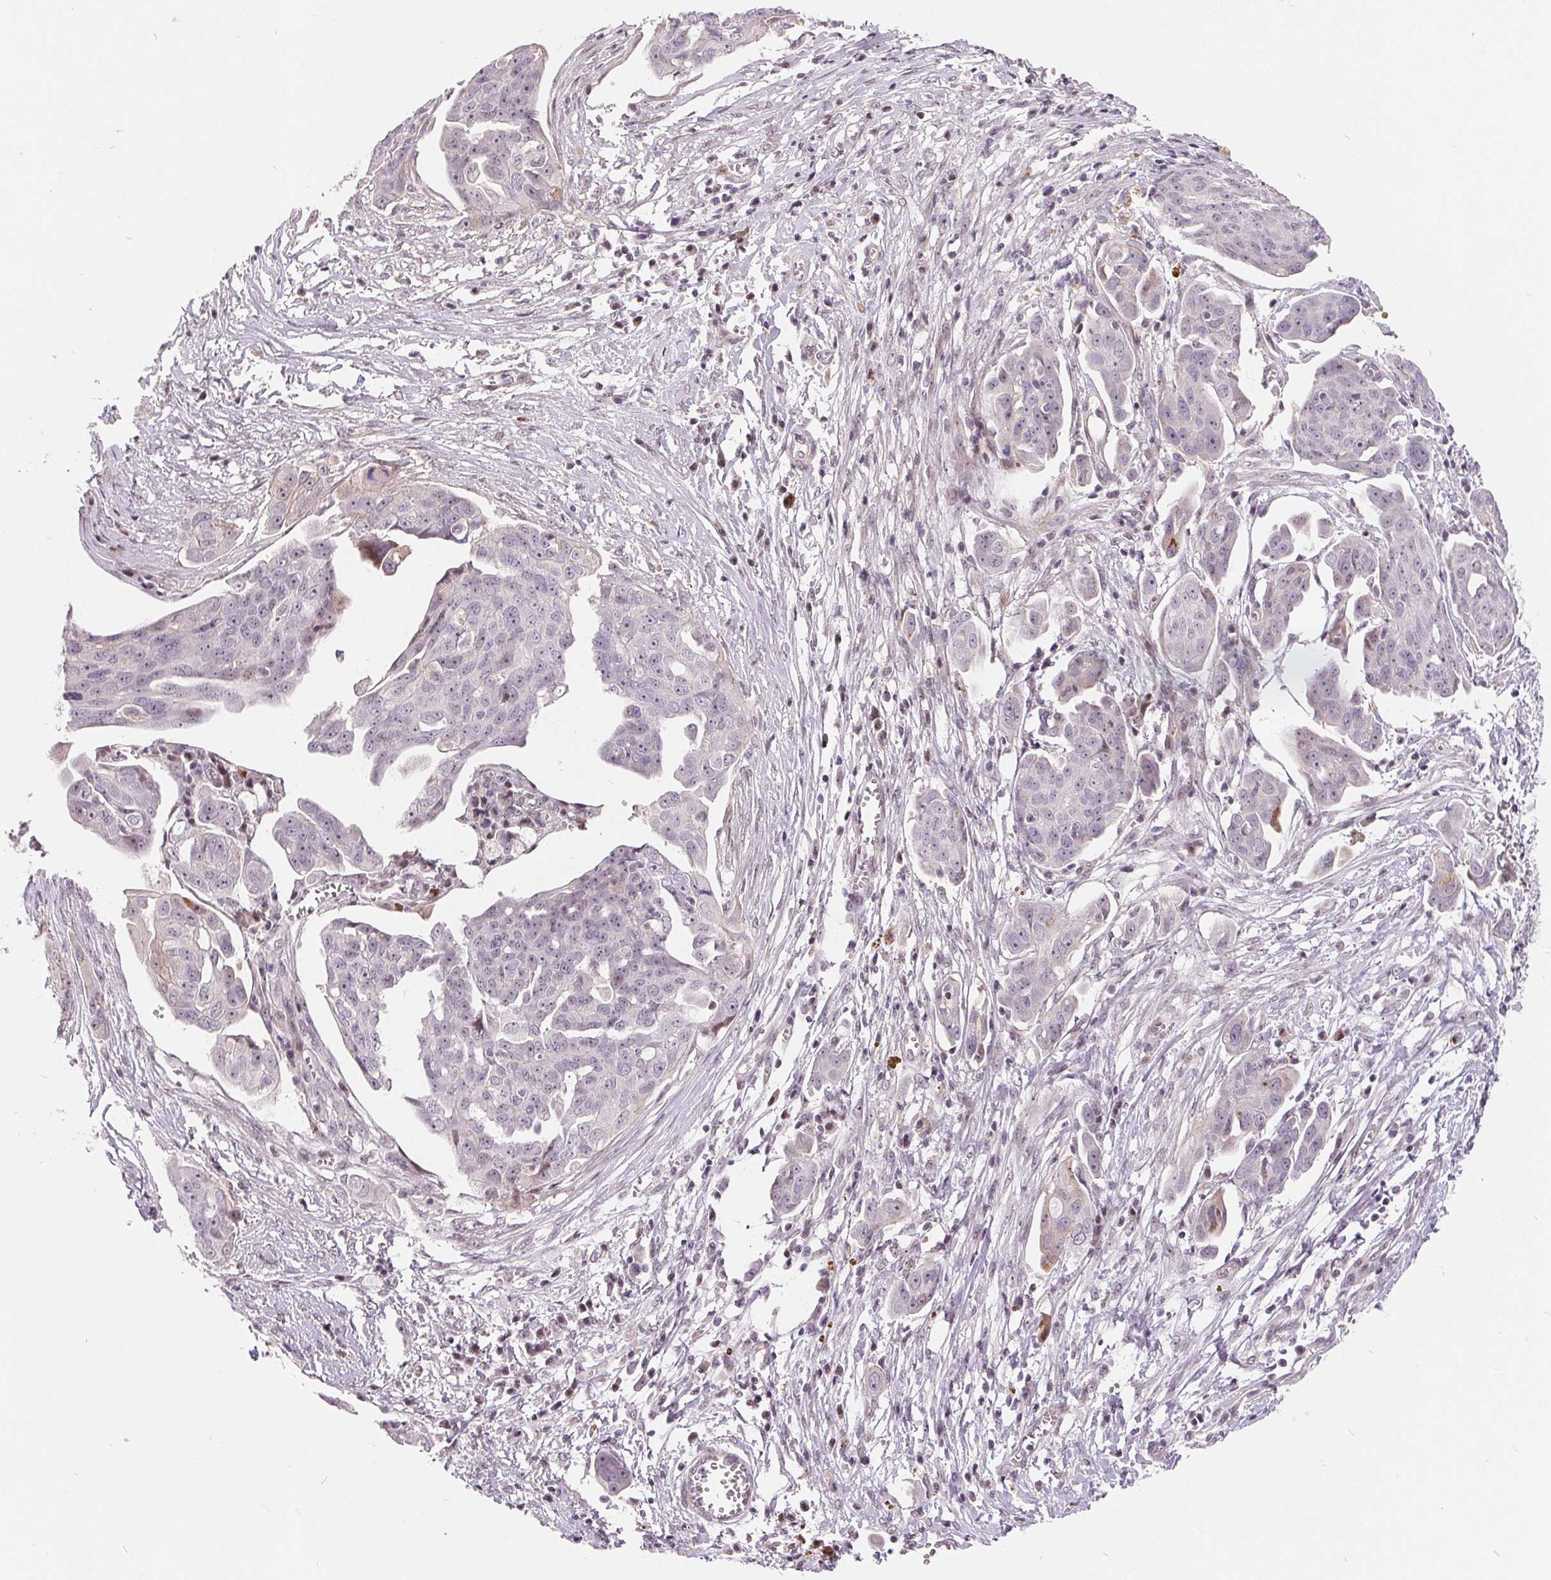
{"staining": {"intensity": "negative", "quantity": "none", "location": "none"}, "tissue": "ovarian cancer", "cell_type": "Tumor cells", "image_type": "cancer", "snomed": [{"axis": "morphology", "description": "Carcinoma, endometroid"}, {"axis": "topography", "description": "Ovary"}], "caption": "IHC histopathology image of neoplastic tissue: ovarian endometroid carcinoma stained with DAB (3,3'-diaminobenzidine) reveals no significant protein staining in tumor cells.", "gene": "NRG2", "patient": {"sex": "female", "age": 70}}